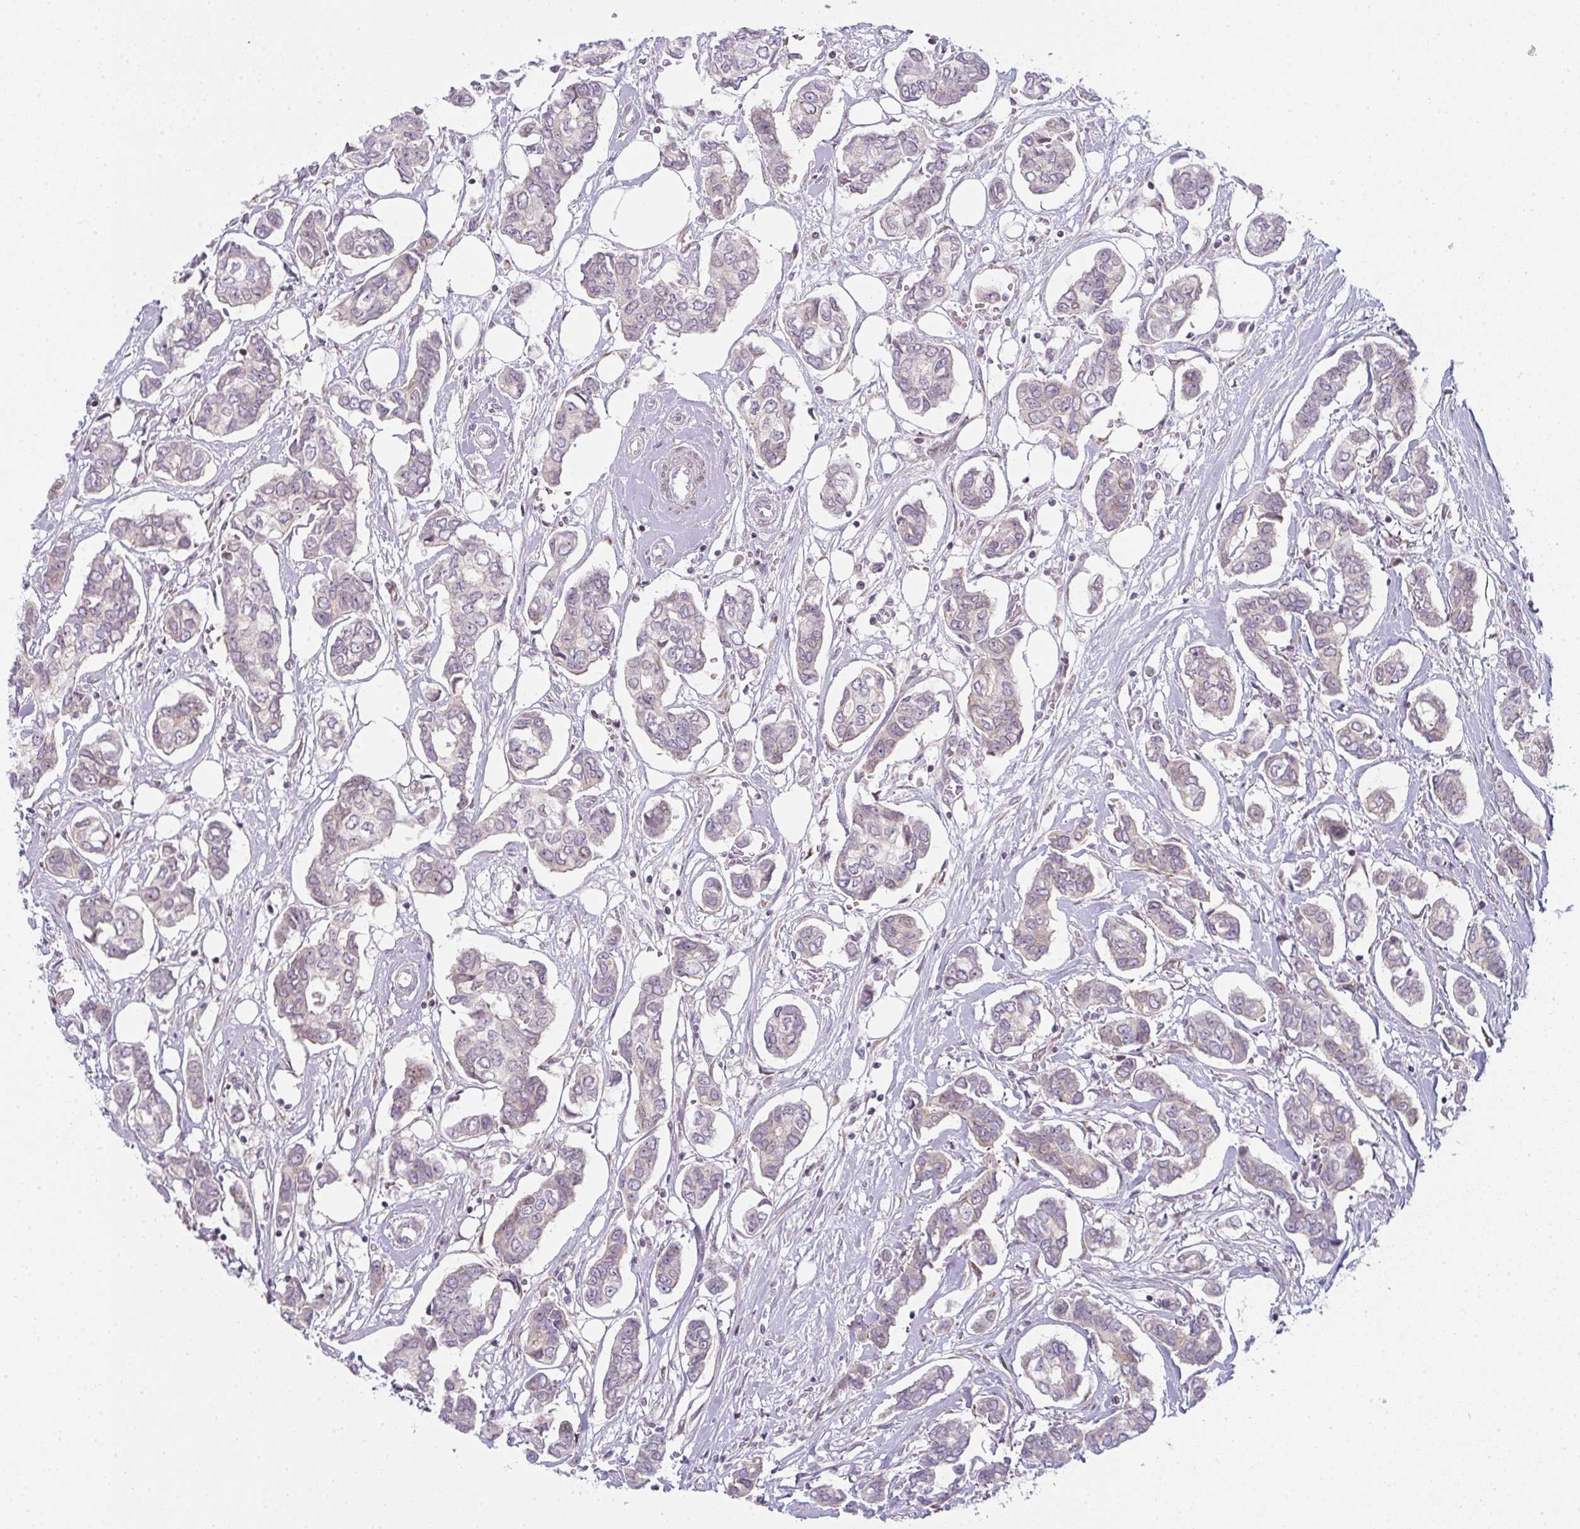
{"staining": {"intensity": "negative", "quantity": "none", "location": "none"}, "tissue": "breast cancer", "cell_type": "Tumor cells", "image_type": "cancer", "snomed": [{"axis": "morphology", "description": "Duct carcinoma"}, {"axis": "topography", "description": "Breast"}], "caption": "This photomicrograph is of breast cancer stained with IHC to label a protein in brown with the nuclei are counter-stained blue. There is no positivity in tumor cells.", "gene": "TMEM237", "patient": {"sex": "female", "age": 73}}